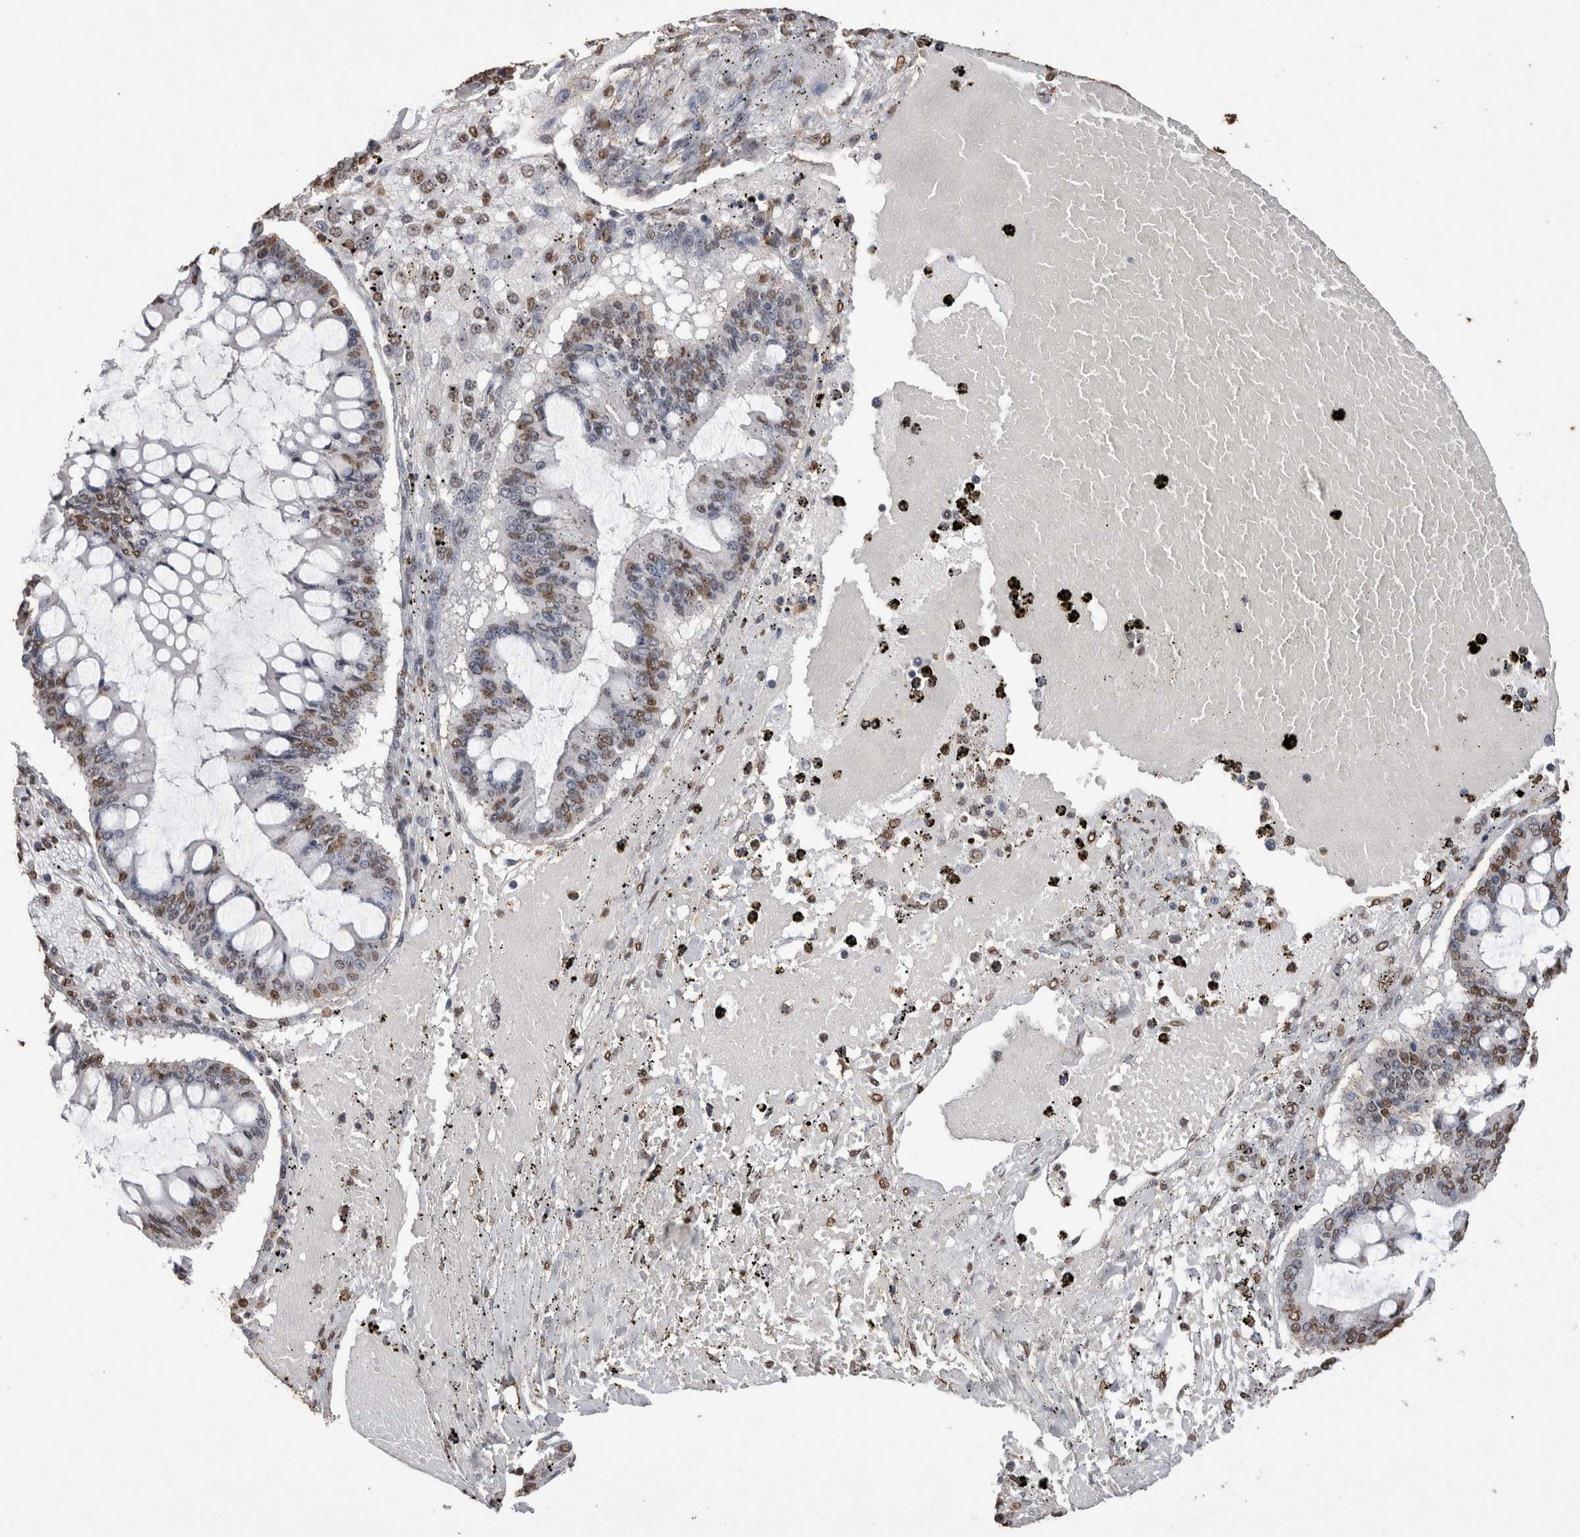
{"staining": {"intensity": "moderate", "quantity": ">75%", "location": "nuclear"}, "tissue": "ovarian cancer", "cell_type": "Tumor cells", "image_type": "cancer", "snomed": [{"axis": "morphology", "description": "Cystadenocarcinoma, mucinous, NOS"}, {"axis": "topography", "description": "Ovary"}], "caption": "Mucinous cystadenocarcinoma (ovarian) stained with IHC reveals moderate nuclear staining in about >75% of tumor cells.", "gene": "NTHL1", "patient": {"sex": "female", "age": 73}}